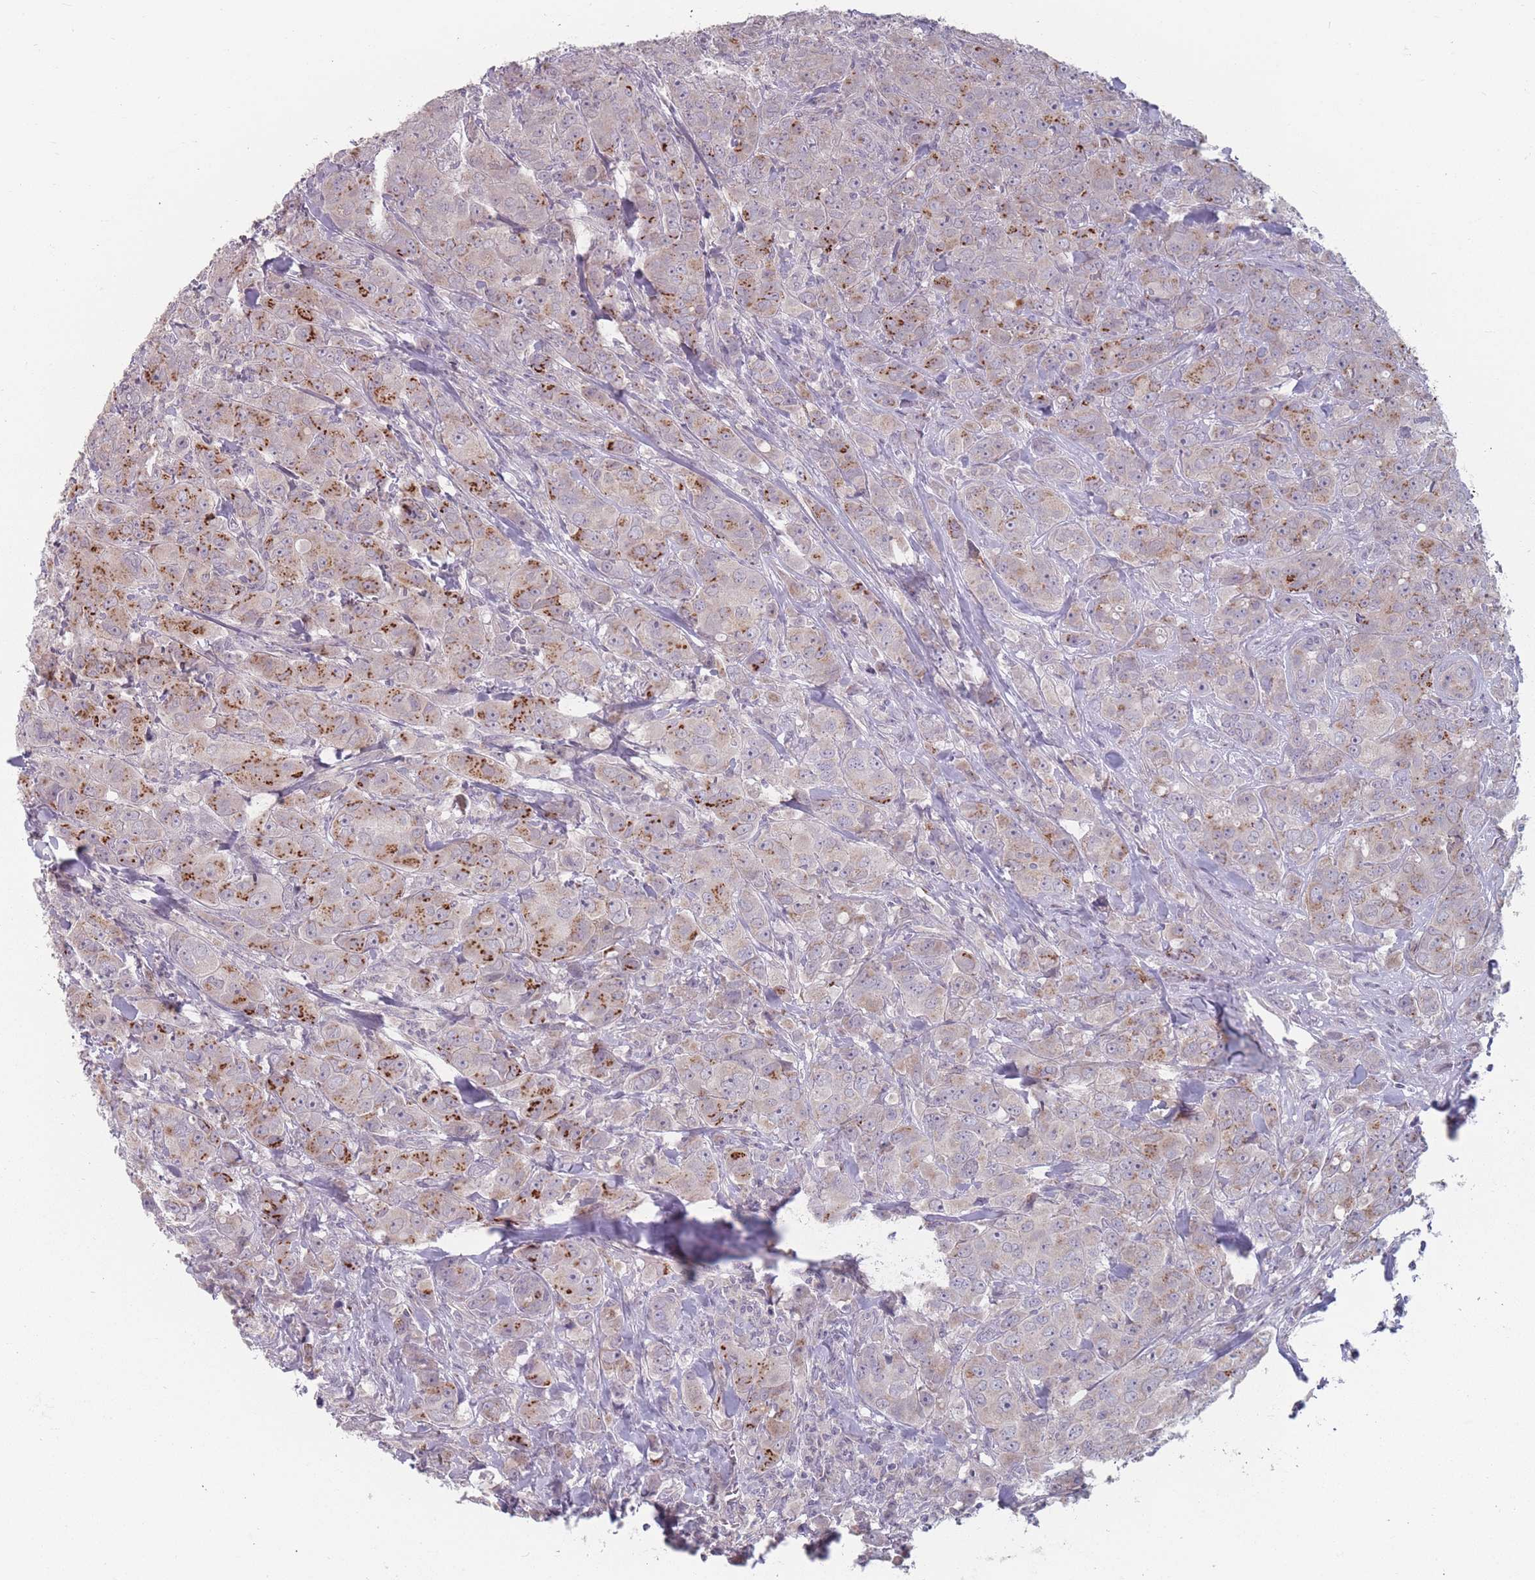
{"staining": {"intensity": "strong", "quantity": "<25%", "location": "cytoplasmic/membranous"}, "tissue": "breast cancer", "cell_type": "Tumor cells", "image_type": "cancer", "snomed": [{"axis": "morphology", "description": "Duct carcinoma"}, {"axis": "topography", "description": "Breast"}], "caption": "Human breast infiltrating ductal carcinoma stained for a protein (brown) demonstrates strong cytoplasmic/membranous positive staining in approximately <25% of tumor cells.", "gene": "AKAIN1", "patient": {"sex": "female", "age": 43}}